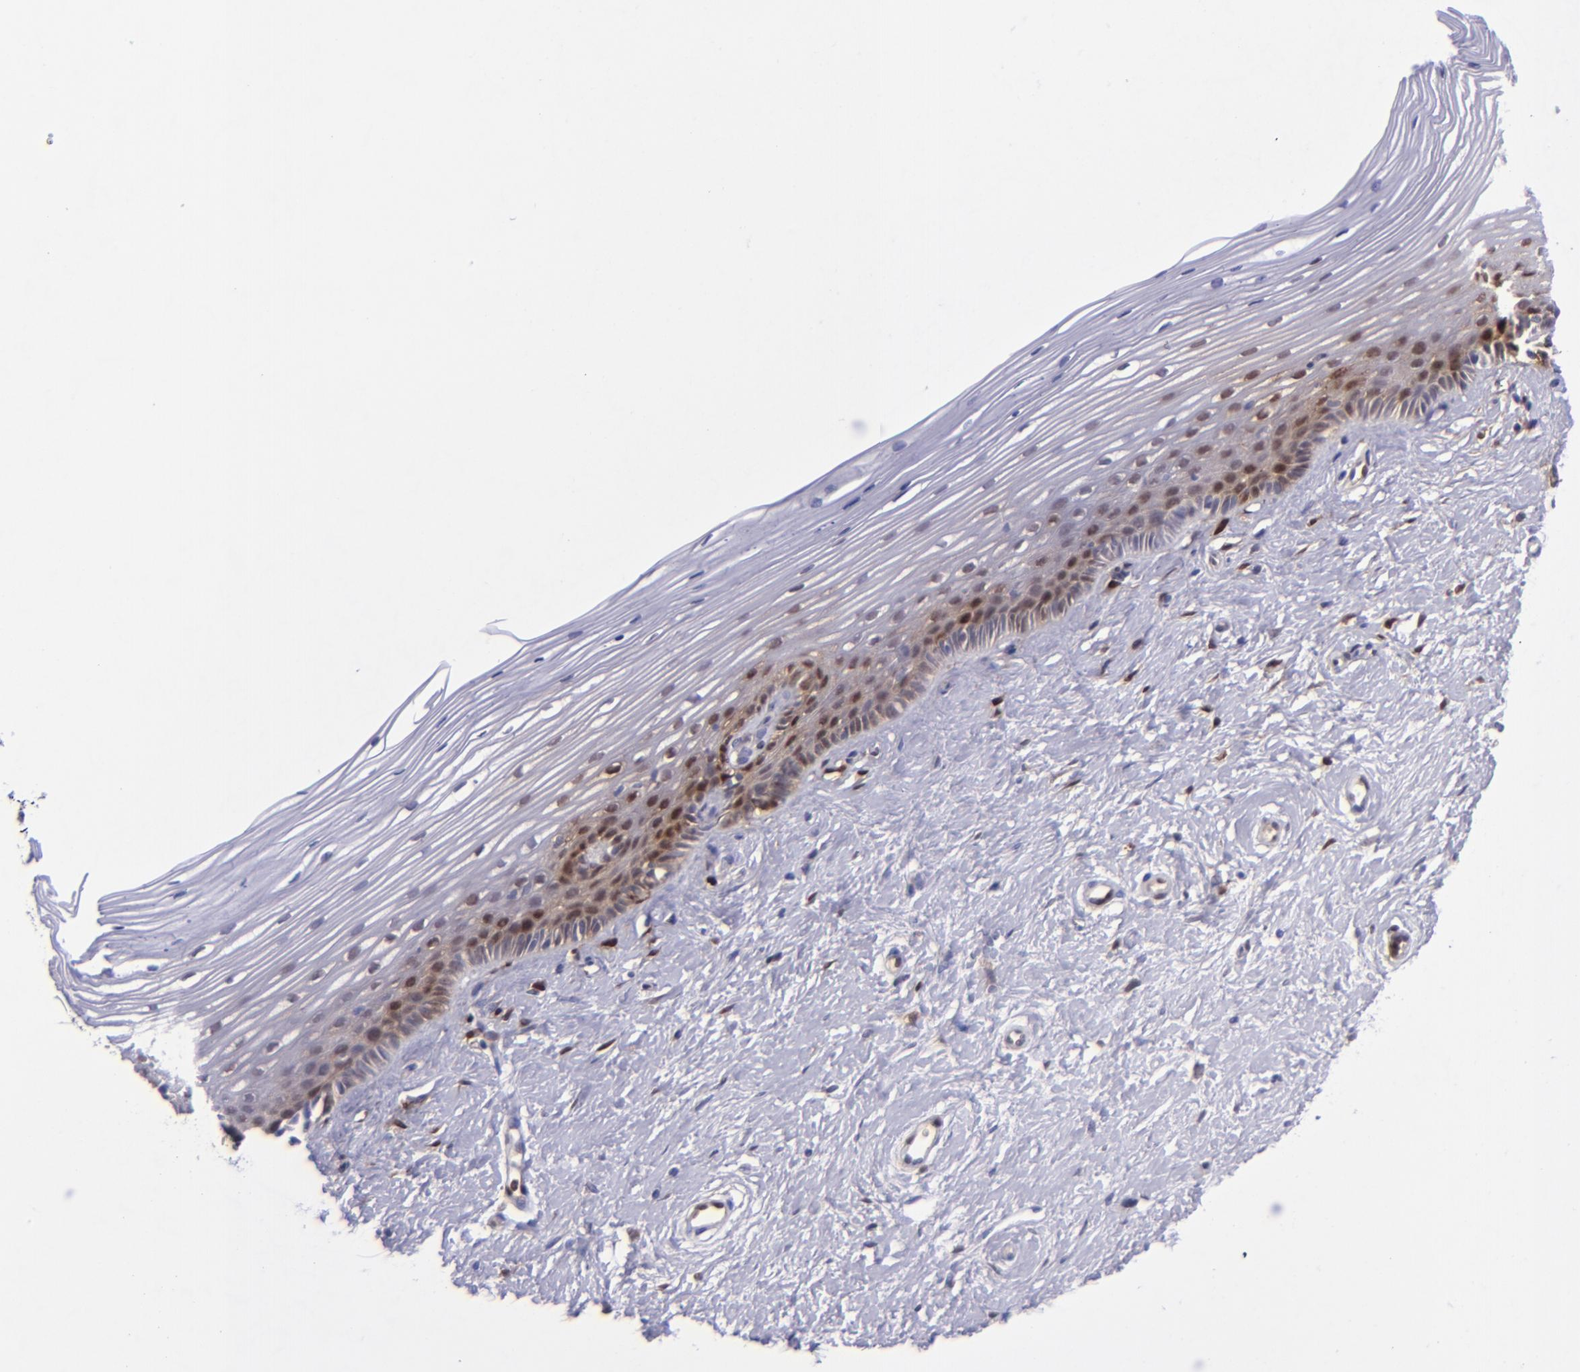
{"staining": {"intensity": "moderate", "quantity": ">75%", "location": "nuclear"}, "tissue": "cervix", "cell_type": "Glandular cells", "image_type": "normal", "snomed": [{"axis": "morphology", "description": "Normal tissue, NOS"}, {"axis": "topography", "description": "Cervix"}], "caption": "Immunohistochemical staining of benign human cervix displays medium levels of moderate nuclear positivity in about >75% of glandular cells.", "gene": "TYMP", "patient": {"sex": "female", "age": 40}}